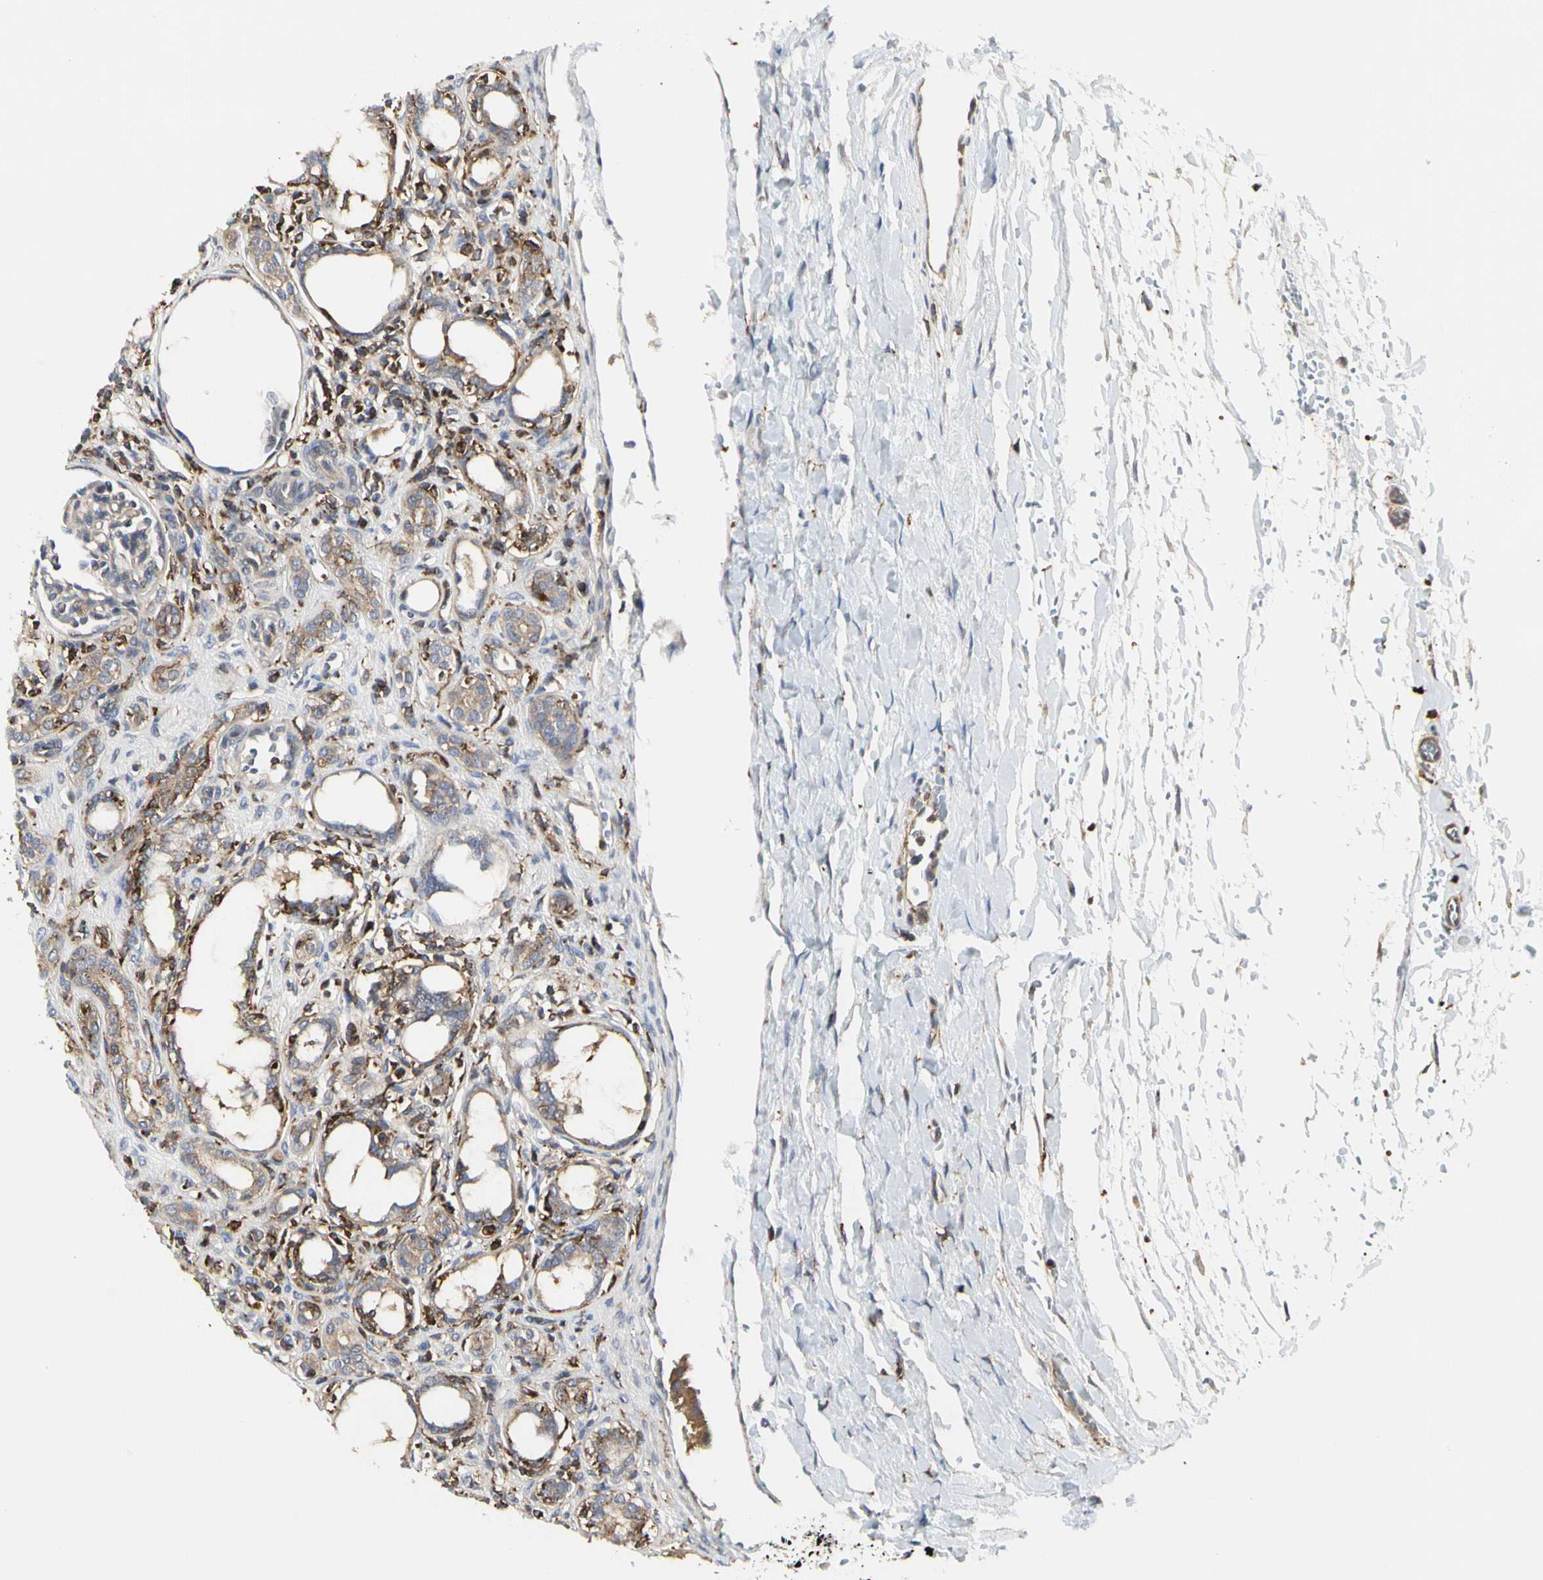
{"staining": {"intensity": "negative", "quantity": "none", "location": "none"}, "tissue": "kidney", "cell_type": "Cells in glomeruli", "image_type": "normal", "snomed": [{"axis": "morphology", "description": "Normal tissue, NOS"}, {"axis": "topography", "description": "Kidney"}], "caption": "The histopathology image shows no staining of cells in glomeruli in benign kidney. (Stains: DAB immunohistochemistry (IHC) with hematoxylin counter stain, Microscopy: brightfield microscopy at high magnification).", "gene": "NAPG", "patient": {"sex": "male", "age": 7}}